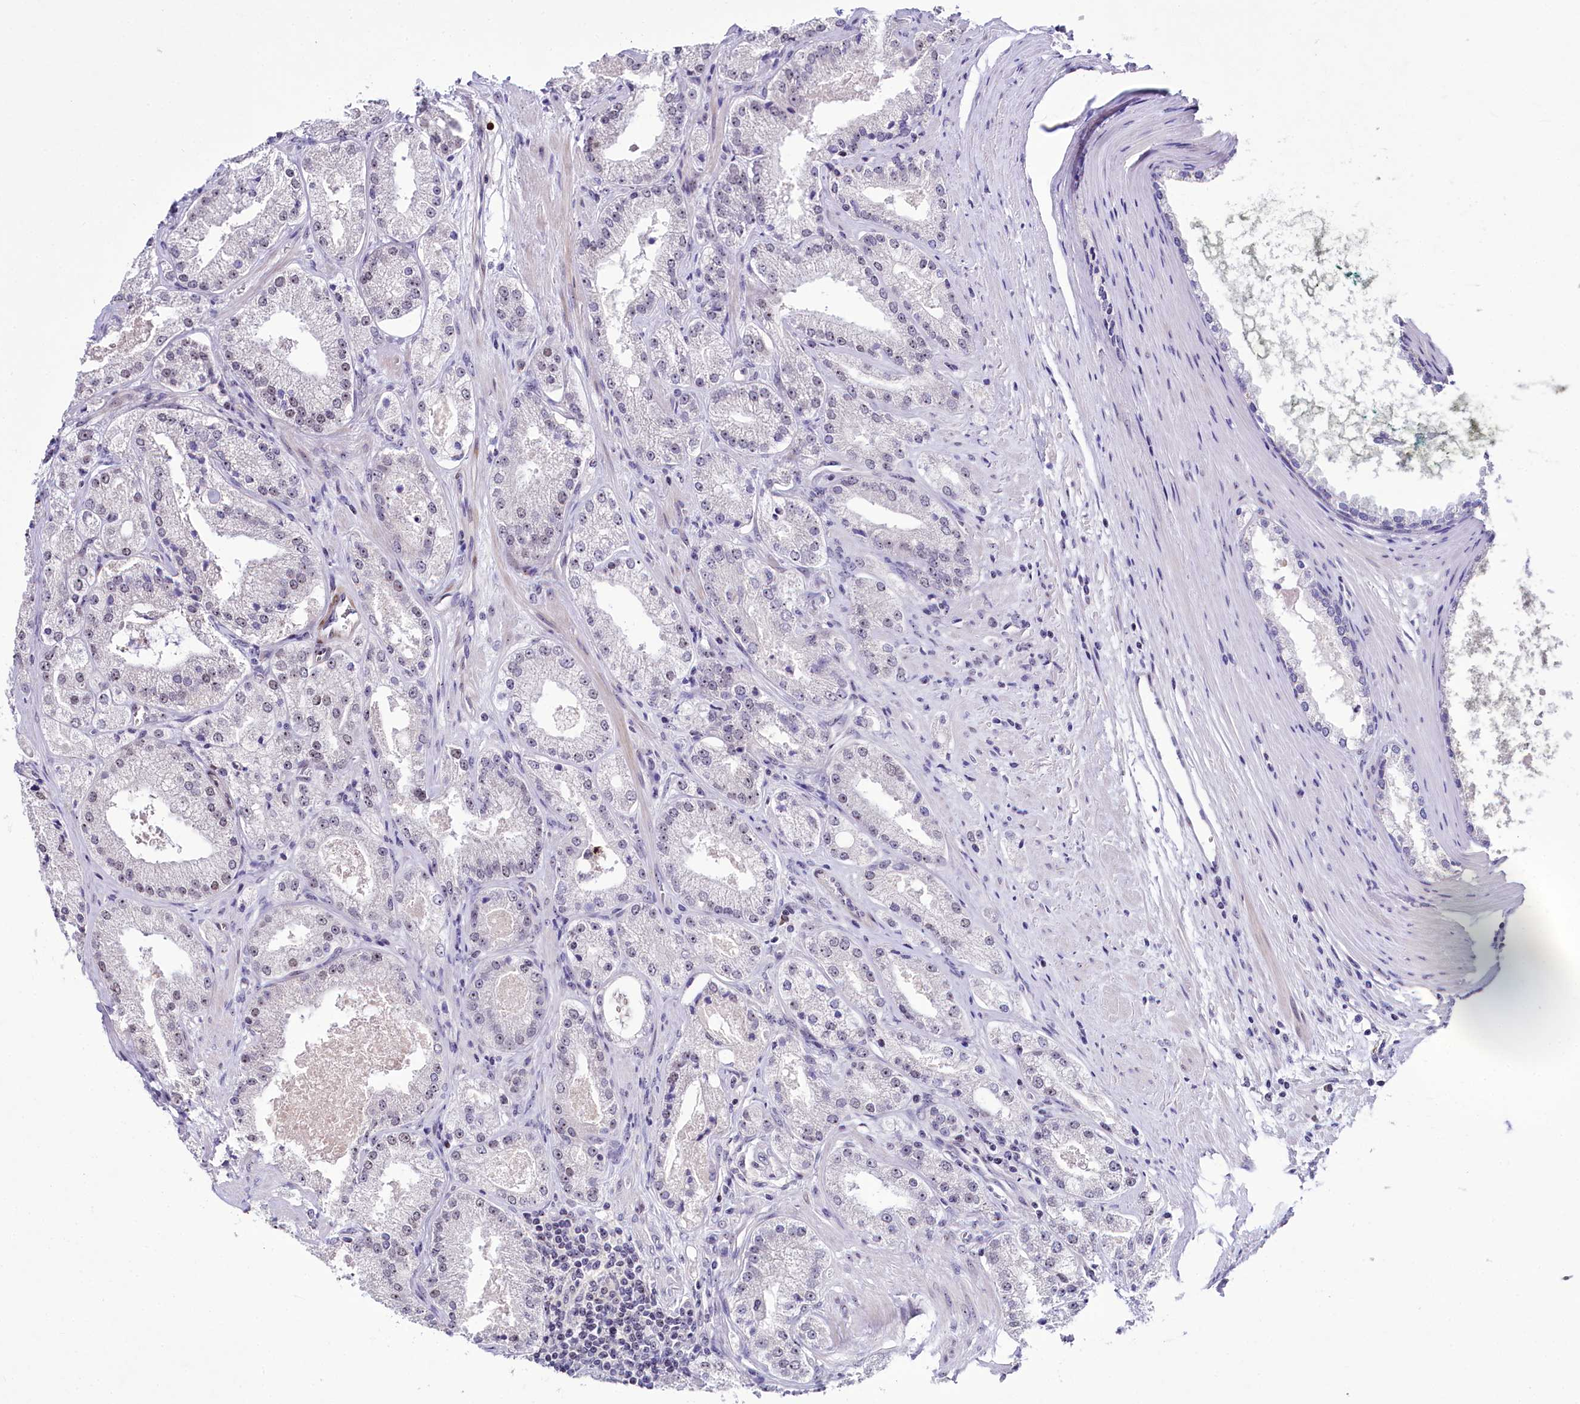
{"staining": {"intensity": "negative", "quantity": "none", "location": "none"}, "tissue": "prostate cancer", "cell_type": "Tumor cells", "image_type": "cancer", "snomed": [{"axis": "morphology", "description": "Adenocarcinoma, Low grade"}, {"axis": "topography", "description": "Prostate"}], "caption": "IHC micrograph of human prostate cancer stained for a protein (brown), which exhibits no staining in tumor cells. Brightfield microscopy of immunohistochemistry (IHC) stained with DAB (3,3'-diaminobenzidine) (brown) and hematoxylin (blue), captured at high magnification.", "gene": "TCOF1", "patient": {"sex": "male", "age": 69}}